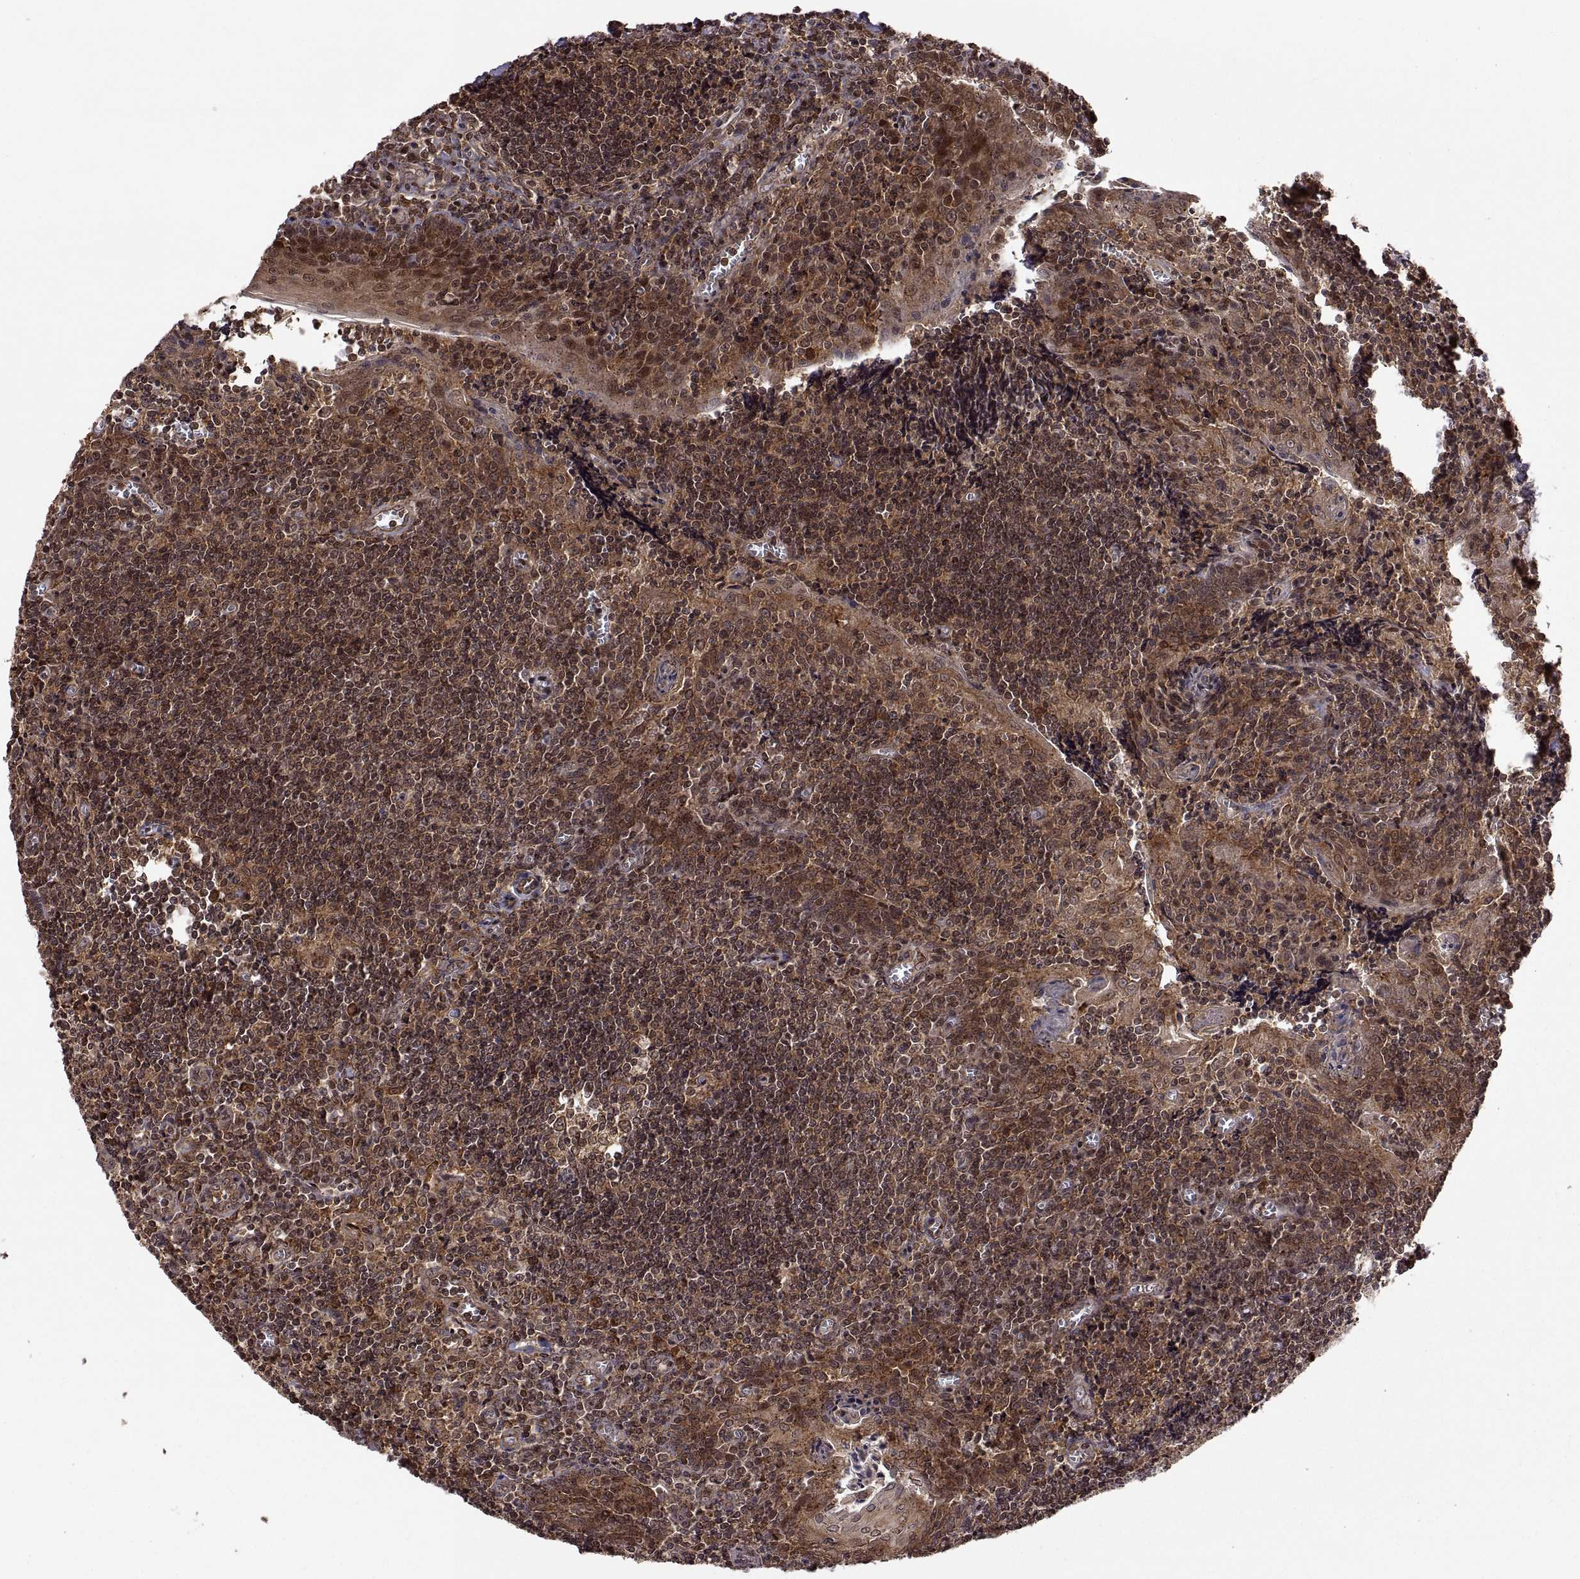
{"staining": {"intensity": "moderate", "quantity": ">75%", "location": "cytoplasmic/membranous"}, "tissue": "tonsil", "cell_type": "Germinal center cells", "image_type": "normal", "snomed": [{"axis": "morphology", "description": "Normal tissue, NOS"}, {"axis": "morphology", "description": "Inflammation, NOS"}, {"axis": "topography", "description": "Tonsil"}], "caption": "Immunohistochemistry (IHC) image of unremarkable tonsil stained for a protein (brown), which demonstrates medium levels of moderate cytoplasmic/membranous expression in about >75% of germinal center cells.", "gene": "ZNRF2", "patient": {"sex": "female", "age": 31}}